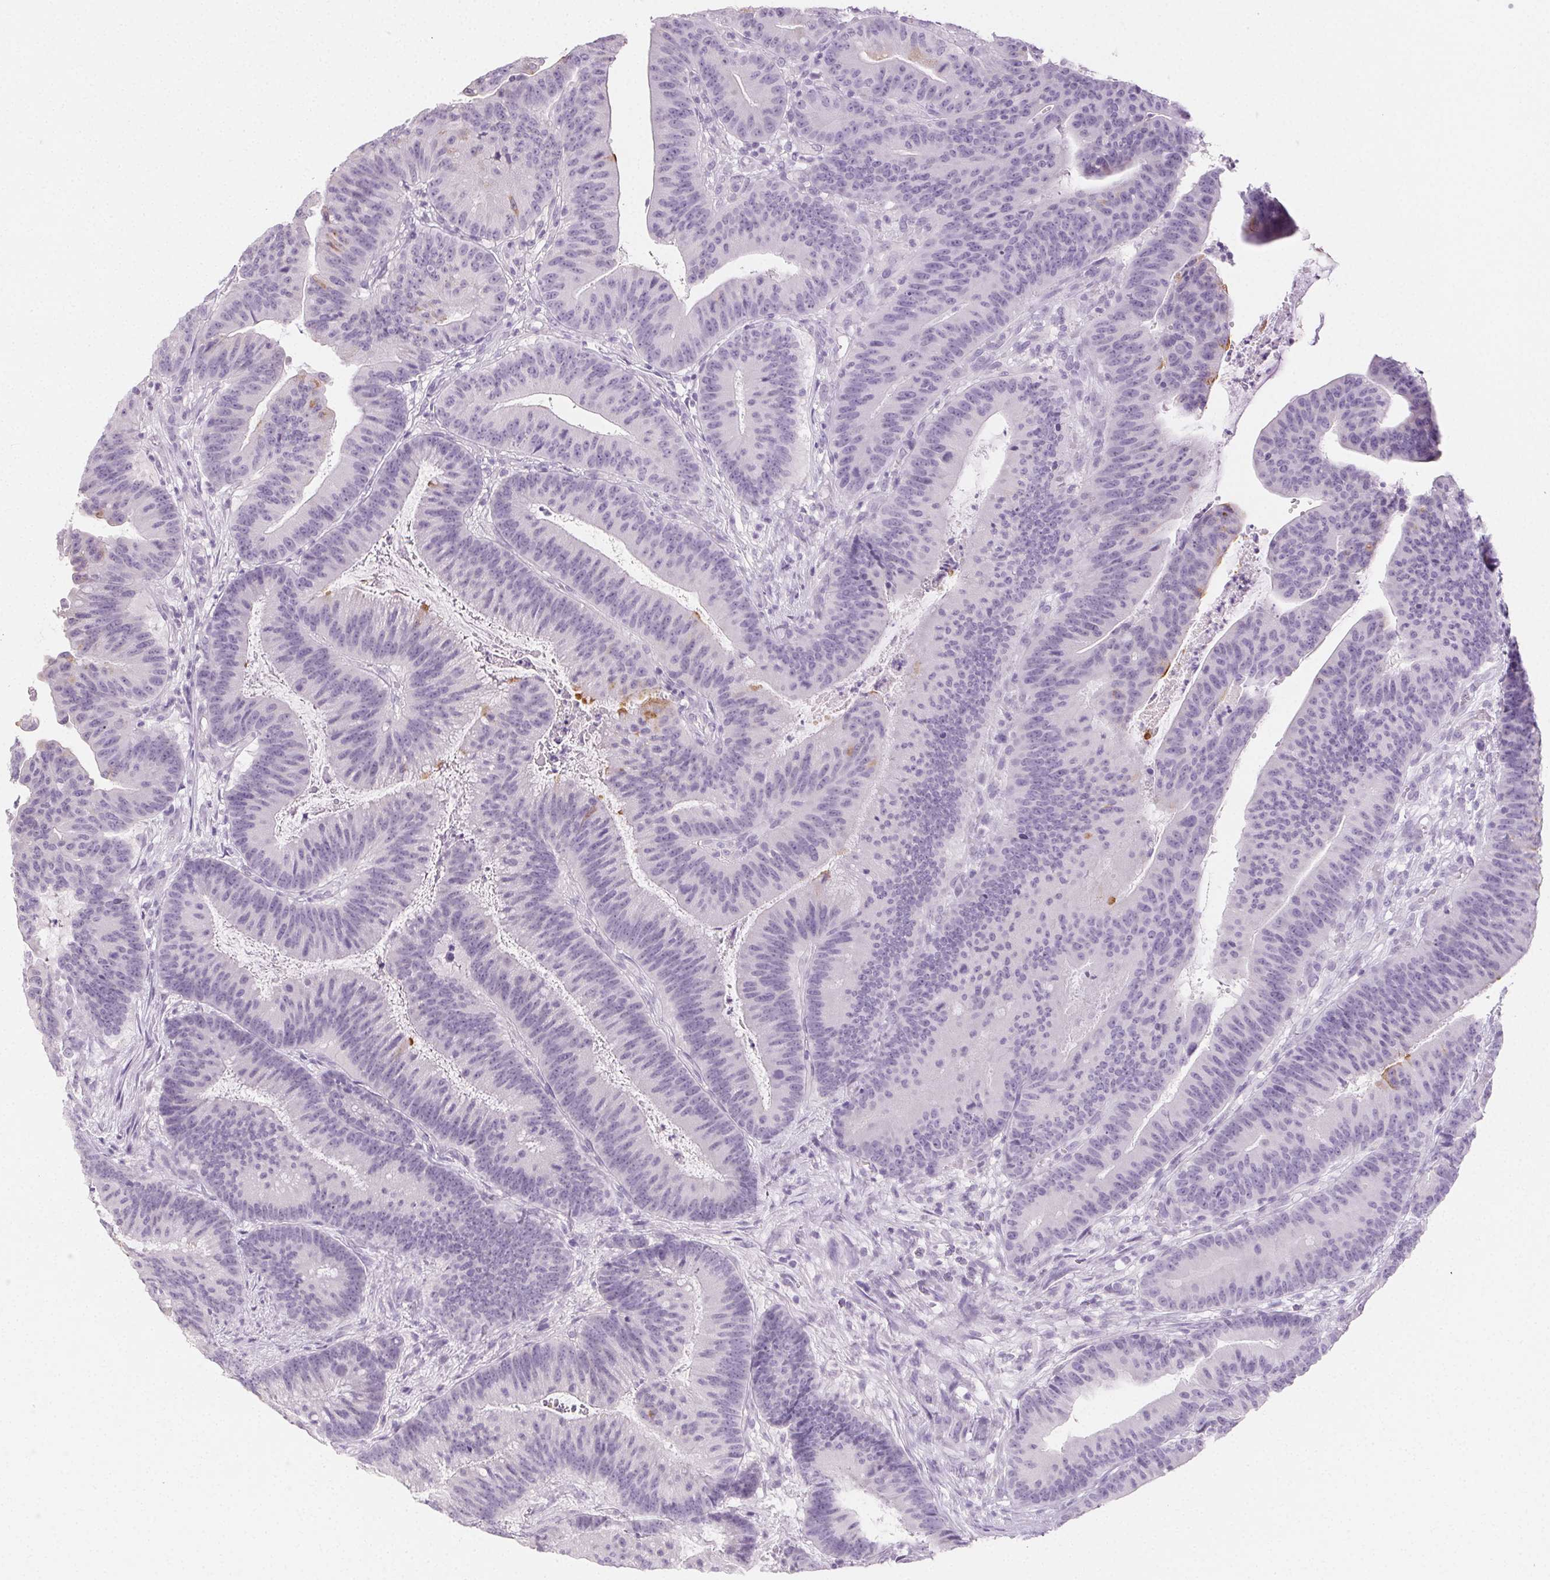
{"staining": {"intensity": "weak", "quantity": "<25%", "location": "cytoplasmic/membranous"}, "tissue": "colorectal cancer", "cell_type": "Tumor cells", "image_type": "cancer", "snomed": [{"axis": "morphology", "description": "Adenocarcinoma, NOS"}, {"axis": "topography", "description": "Colon"}], "caption": "There is no significant expression in tumor cells of colorectal cancer (adenocarcinoma).", "gene": "PI3", "patient": {"sex": "female", "age": 78}}